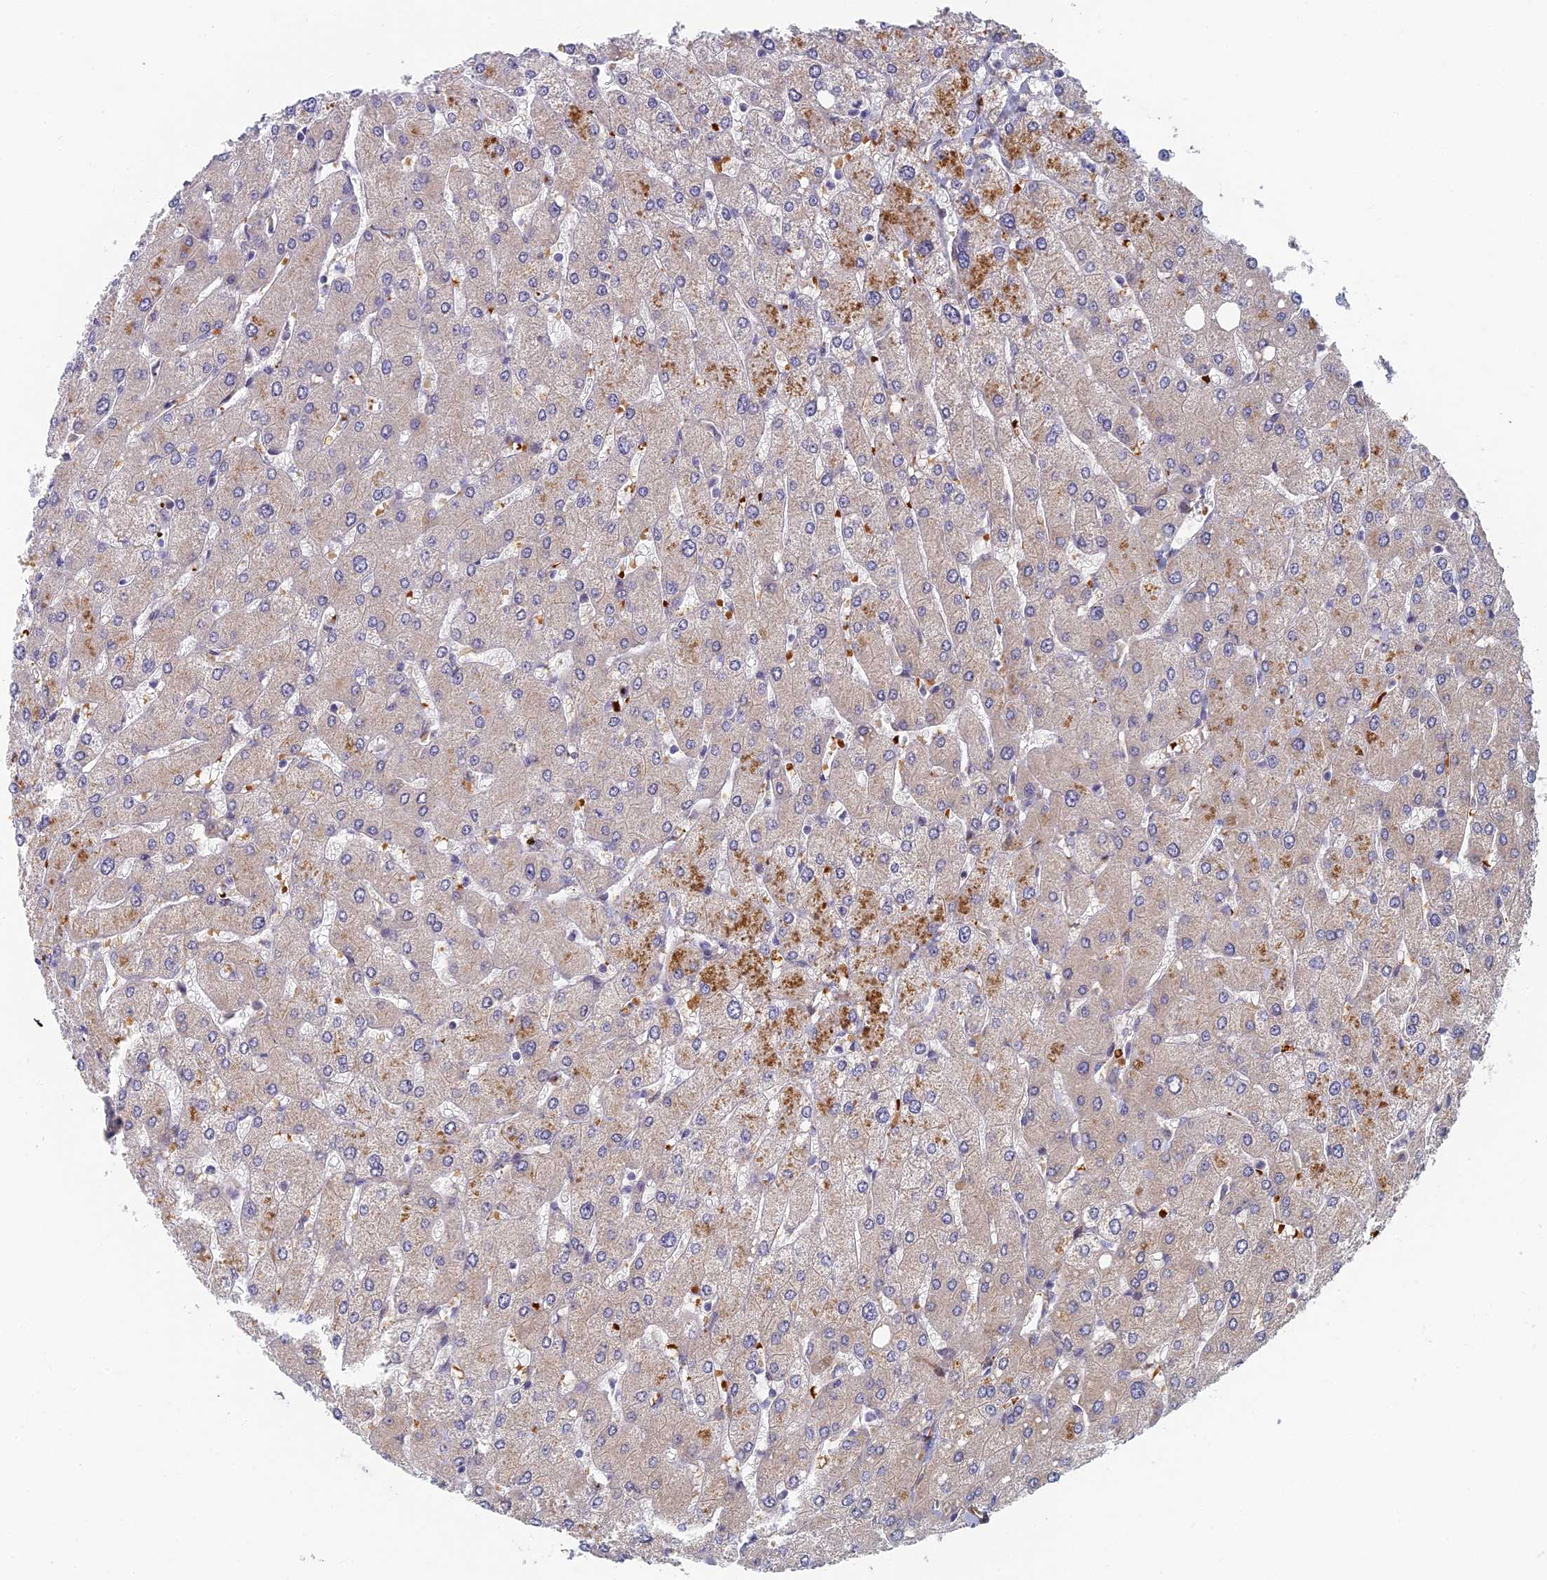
{"staining": {"intensity": "negative", "quantity": "none", "location": "none"}, "tissue": "liver", "cell_type": "Cholangiocytes", "image_type": "normal", "snomed": [{"axis": "morphology", "description": "Normal tissue, NOS"}, {"axis": "topography", "description": "Liver"}], "caption": "DAB (3,3'-diaminobenzidine) immunohistochemical staining of unremarkable human liver reveals no significant positivity in cholangiocytes.", "gene": "ABCB10", "patient": {"sex": "male", "age": 55}}